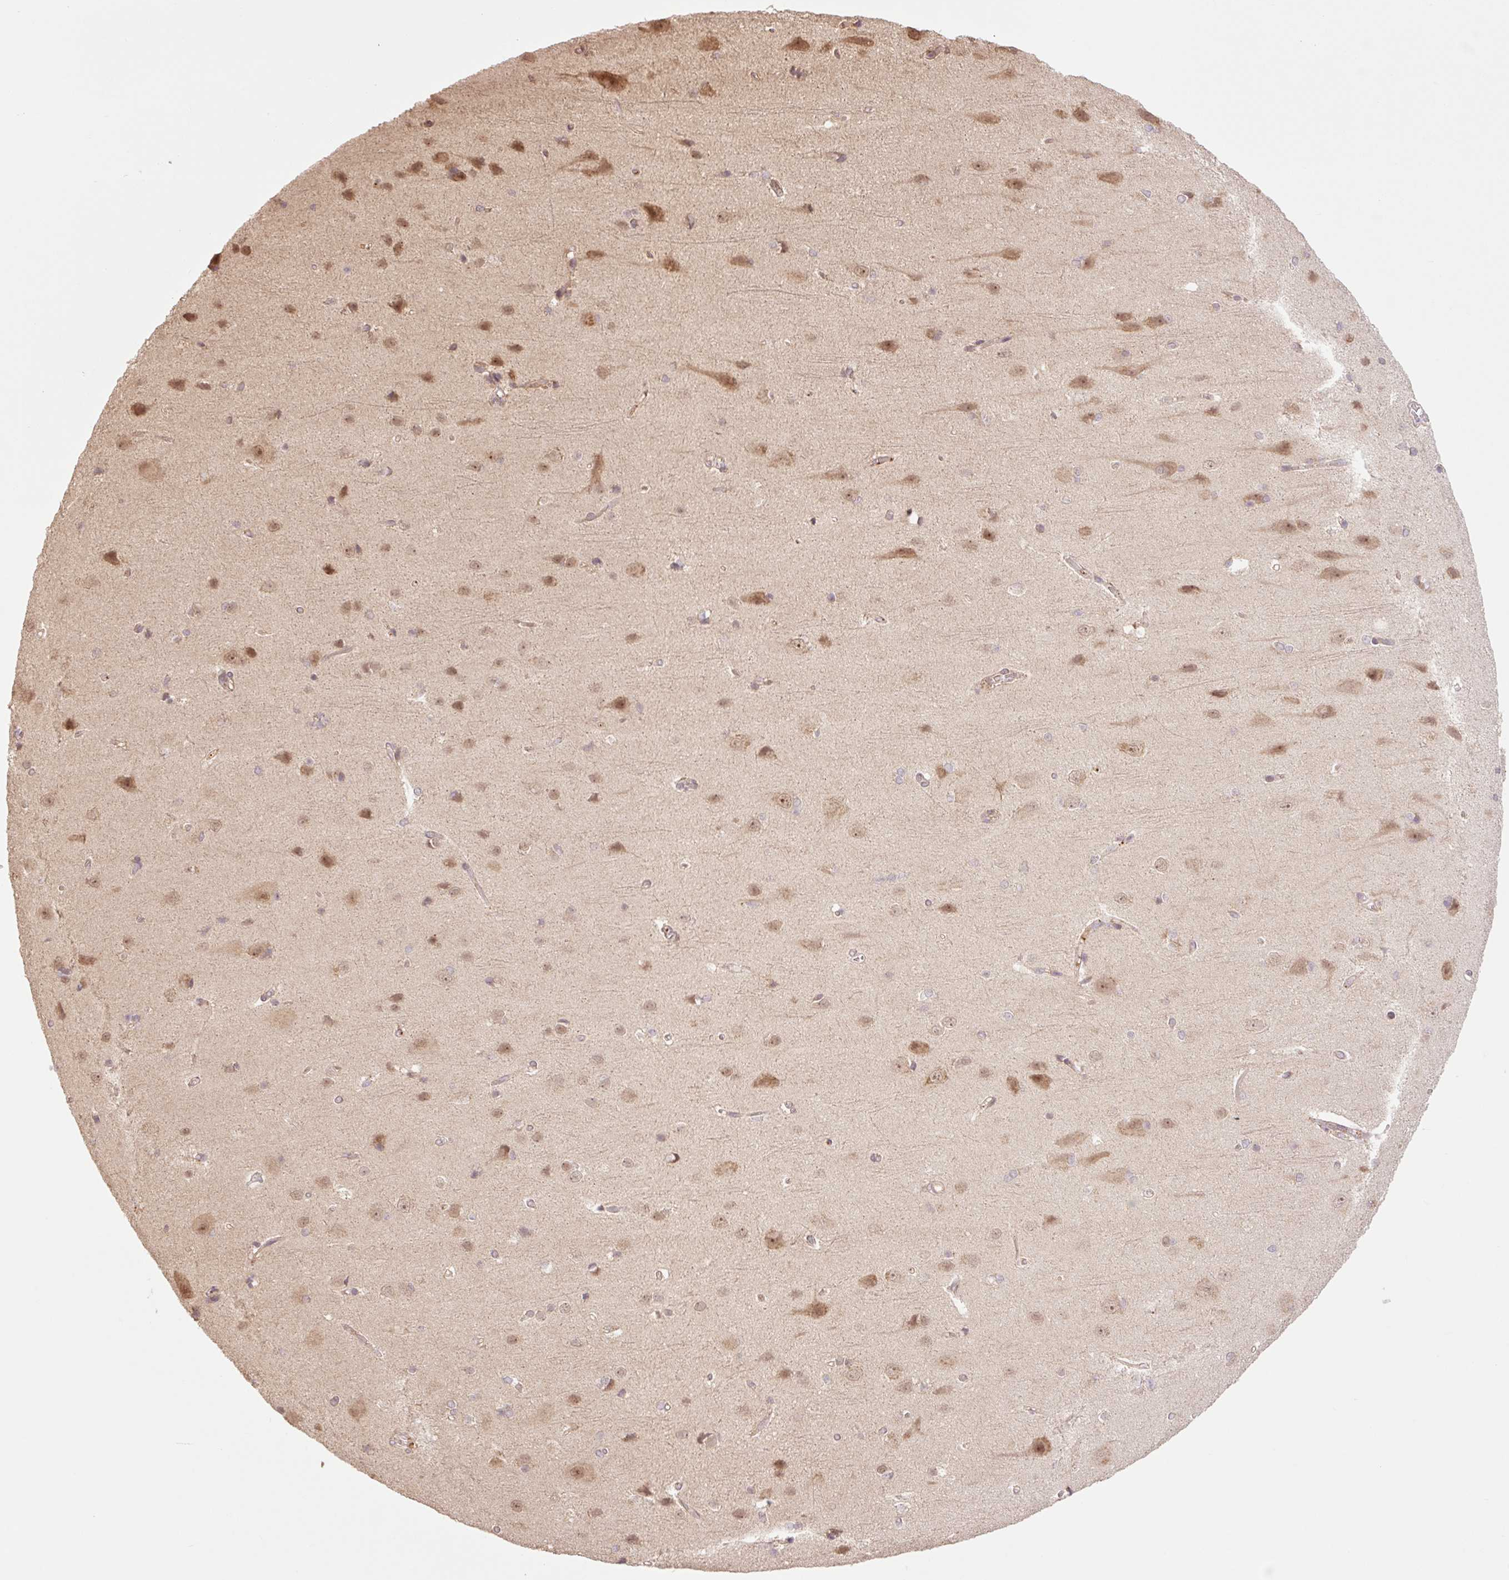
{"staining": {"intensity": "weak", "quantity": ">75%", "location": "cytoplasmic/membranous"}, "tissue": "cerebral cortex", "cell_type": "Endothelial cells", "image_type": "normal", "snomed": [{"axis": "morphology", "description": "Normal tissue, NOS"}, {"axis": "topography", "description": "Cerebral cortex"}], "caption": "An IHC image of normal tissue is shown. Protein staining in brown highlights weak cytoplasmic/membranous positivity in cerebral cortex within endothelial cells.", "gene": "YJU2B", "patient": {"sex": "male", "age": 37}}